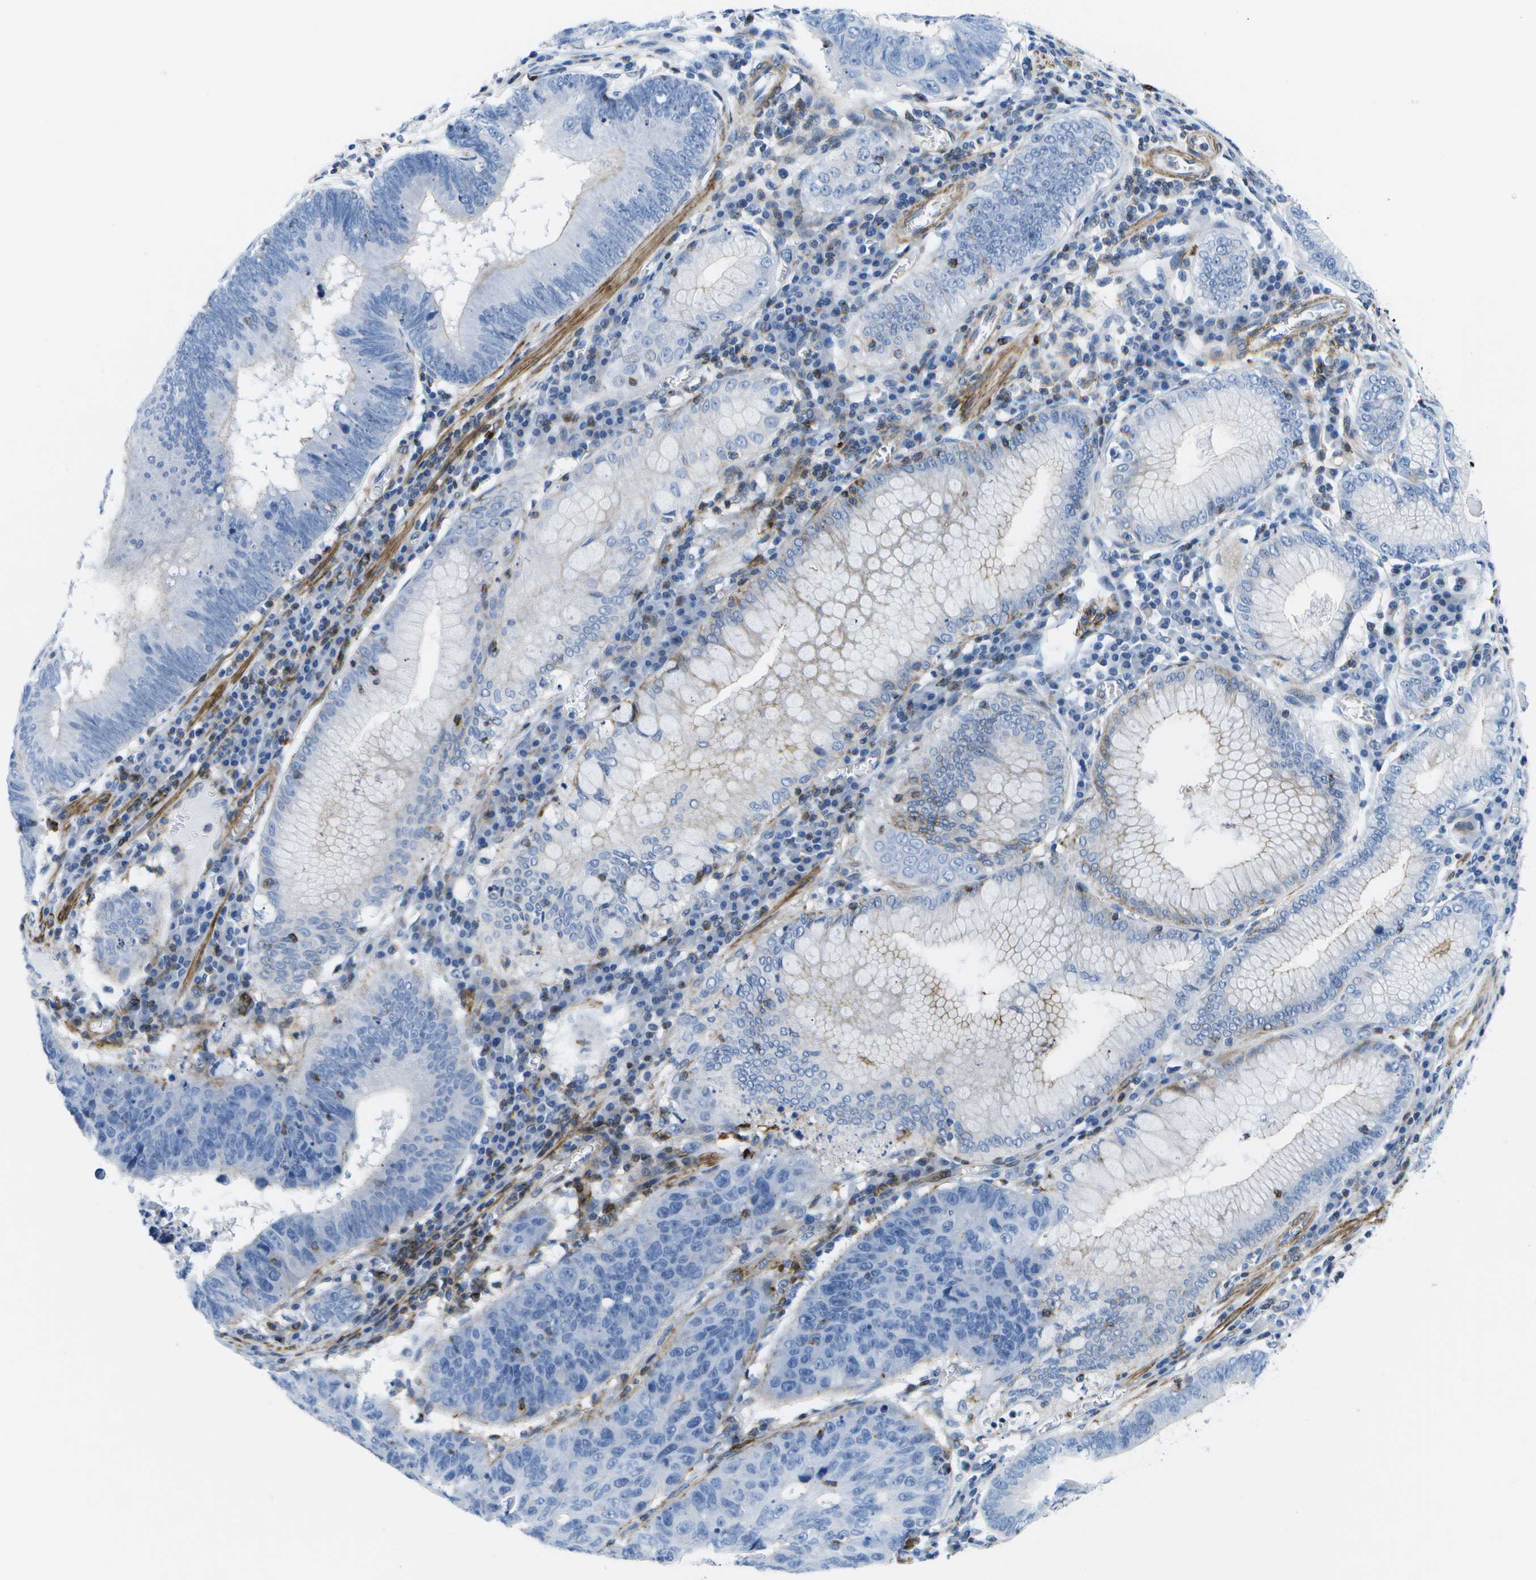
{"staining": {"intensity": "weak", "quantity": "<25%", "location": "cytoplasmic/membranous"}, "tissue": "stomach cancer", "cell_type": "Tumor cells", "image_type": "cancer", "snomed": [{"axis": "morphology", "description": "Adenocarcinoma, NOS"}, {"axis": "topography", "description": "Stomach"}], "caption": "This is an immunohistochemistry (IHC) histopathology image of human adenocarcinoma (stomach). There is no staining in tumor cells.", "gene": "ADGRG6", "patient": {"sex": "male", "age": 59}}